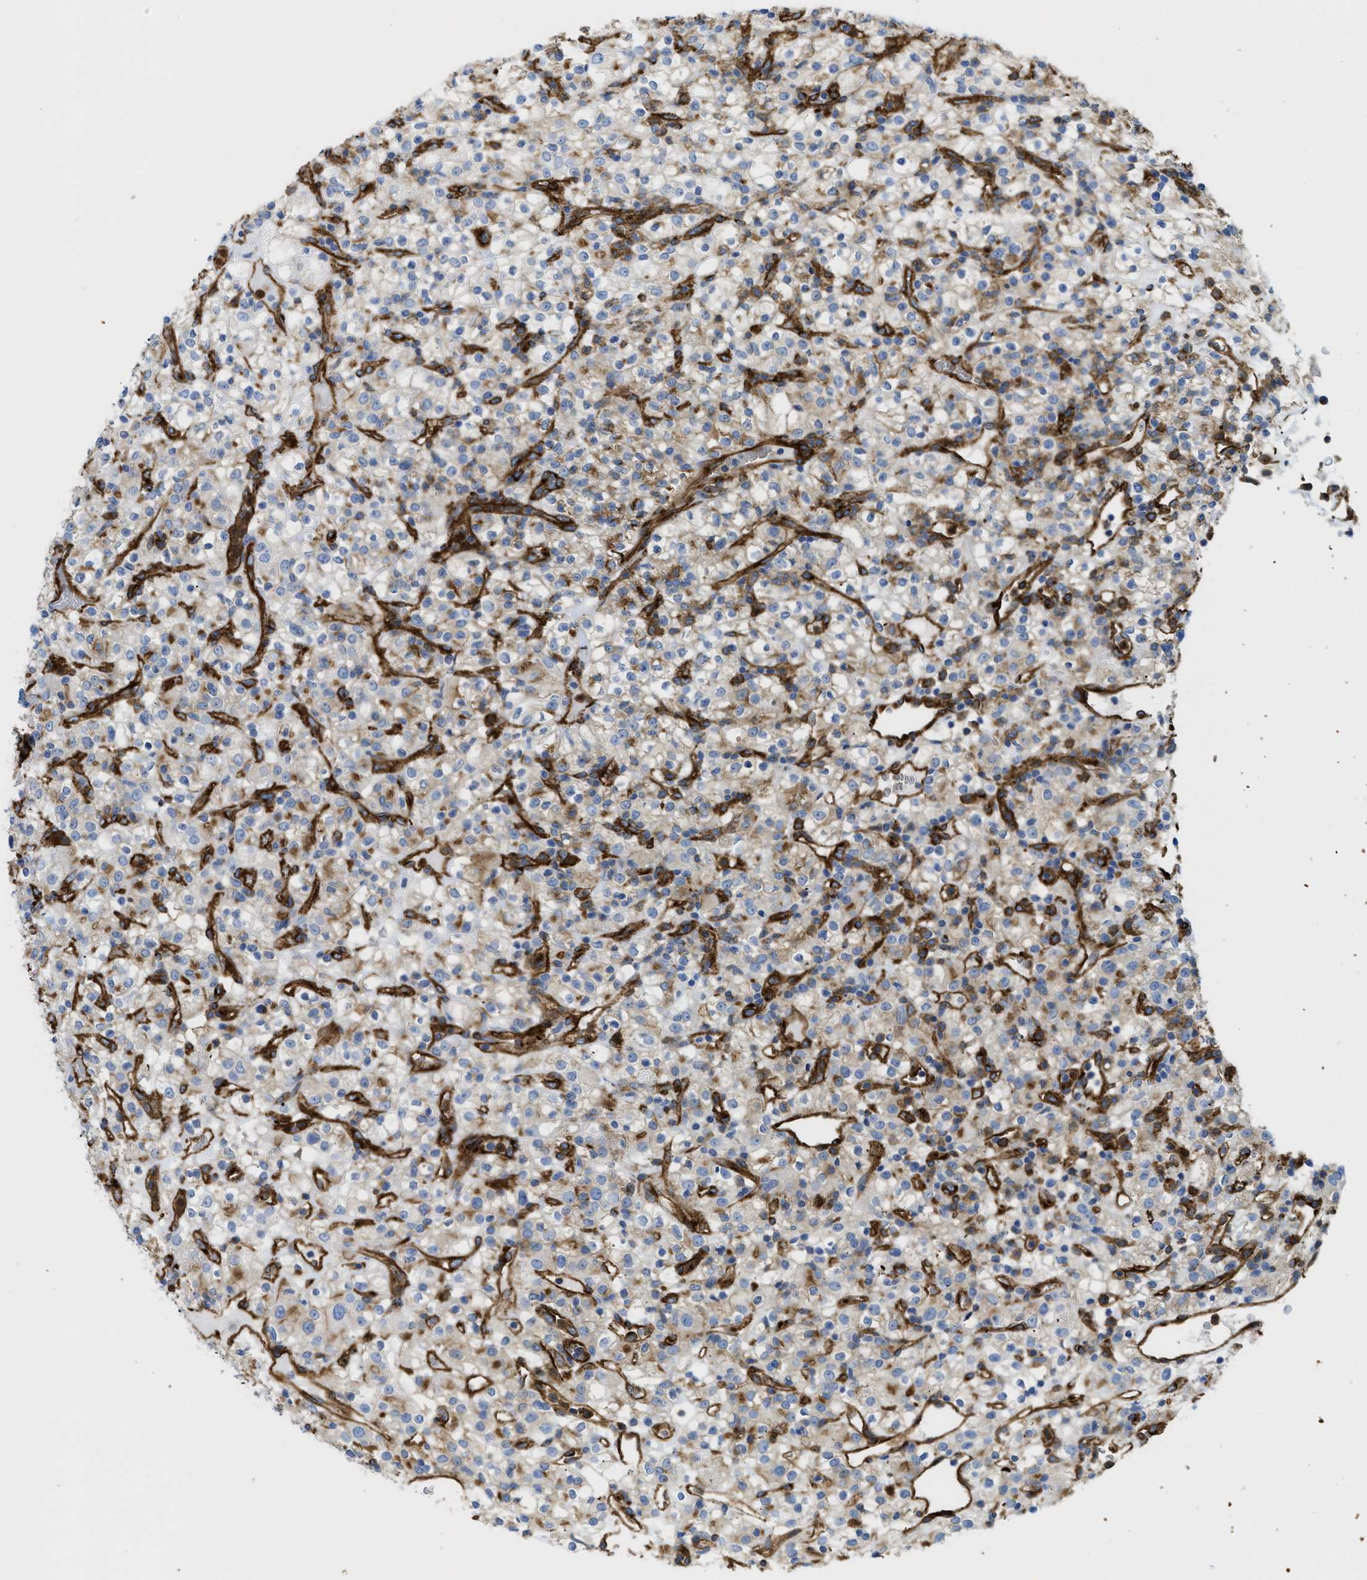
{"staining": {"intensity": "weak", "quantity": ">75%", "location": "cytoplasmic/membranous"}, "tissue": "renal cancer", "cell_type": "Tumor cells", "image_type": "cancer", "snomed": [{"axis": "morphology", "description": "Normal tissue, NOS"}, {"axis": "morphology", "description": "Adenocarcinoma, NOS"}, {"axis": "topography", "description": "Kidney"}], "caption": "Adenocarcinoma (renal) stained with DAB (3,3'-diaminobenzidine) immunohistochemistry exhibits low levels of weak cytoplasmic/membranous staining in approximately >75% of tumor cells. The staining was performed using DAB to visualize the protein expression in brown, while the nuclei were stained in blue with hematoxylin (Magnification: 20x).", "gene": "HIP1", "patient": {"sex": "female", "age": 72}}